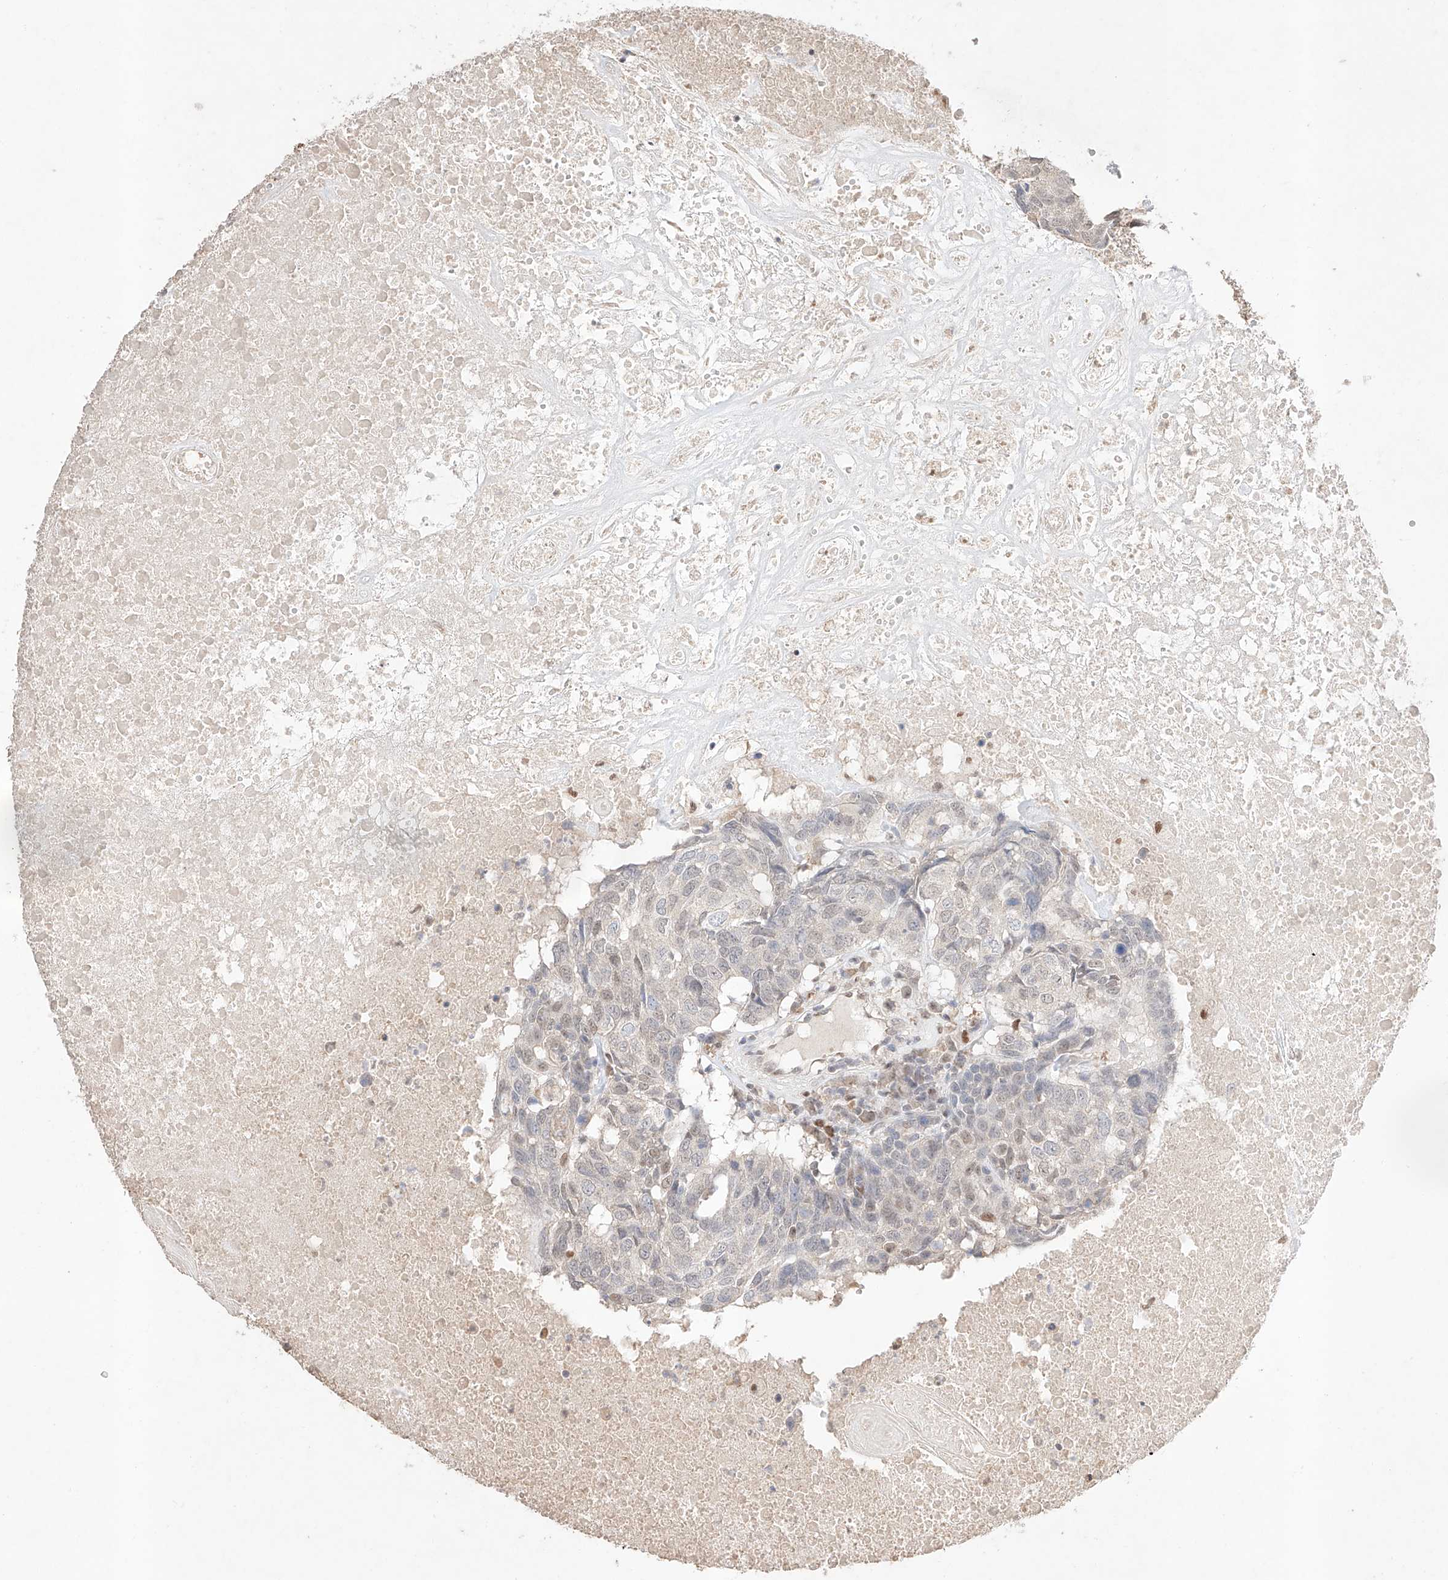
{"staining": {"intensity": "weak", "quantity": "<25%", "location": "nuclear"}, "tissue": "head and neck cancer", "cell_type": "Tumor cells", "image_type": "cancer", "snomed": [{"axis": "morphology", "description": "Squamous cell carcinoma, NOS"}, {"axis": "topography", "description": "Head-Neck"}], "caption": "Tumor cells are negative for protein expression in human head and neck cancer (squamous cell carcinoma).", "gene": "APIP", "patient": {"sex": "male", "age": 66}}